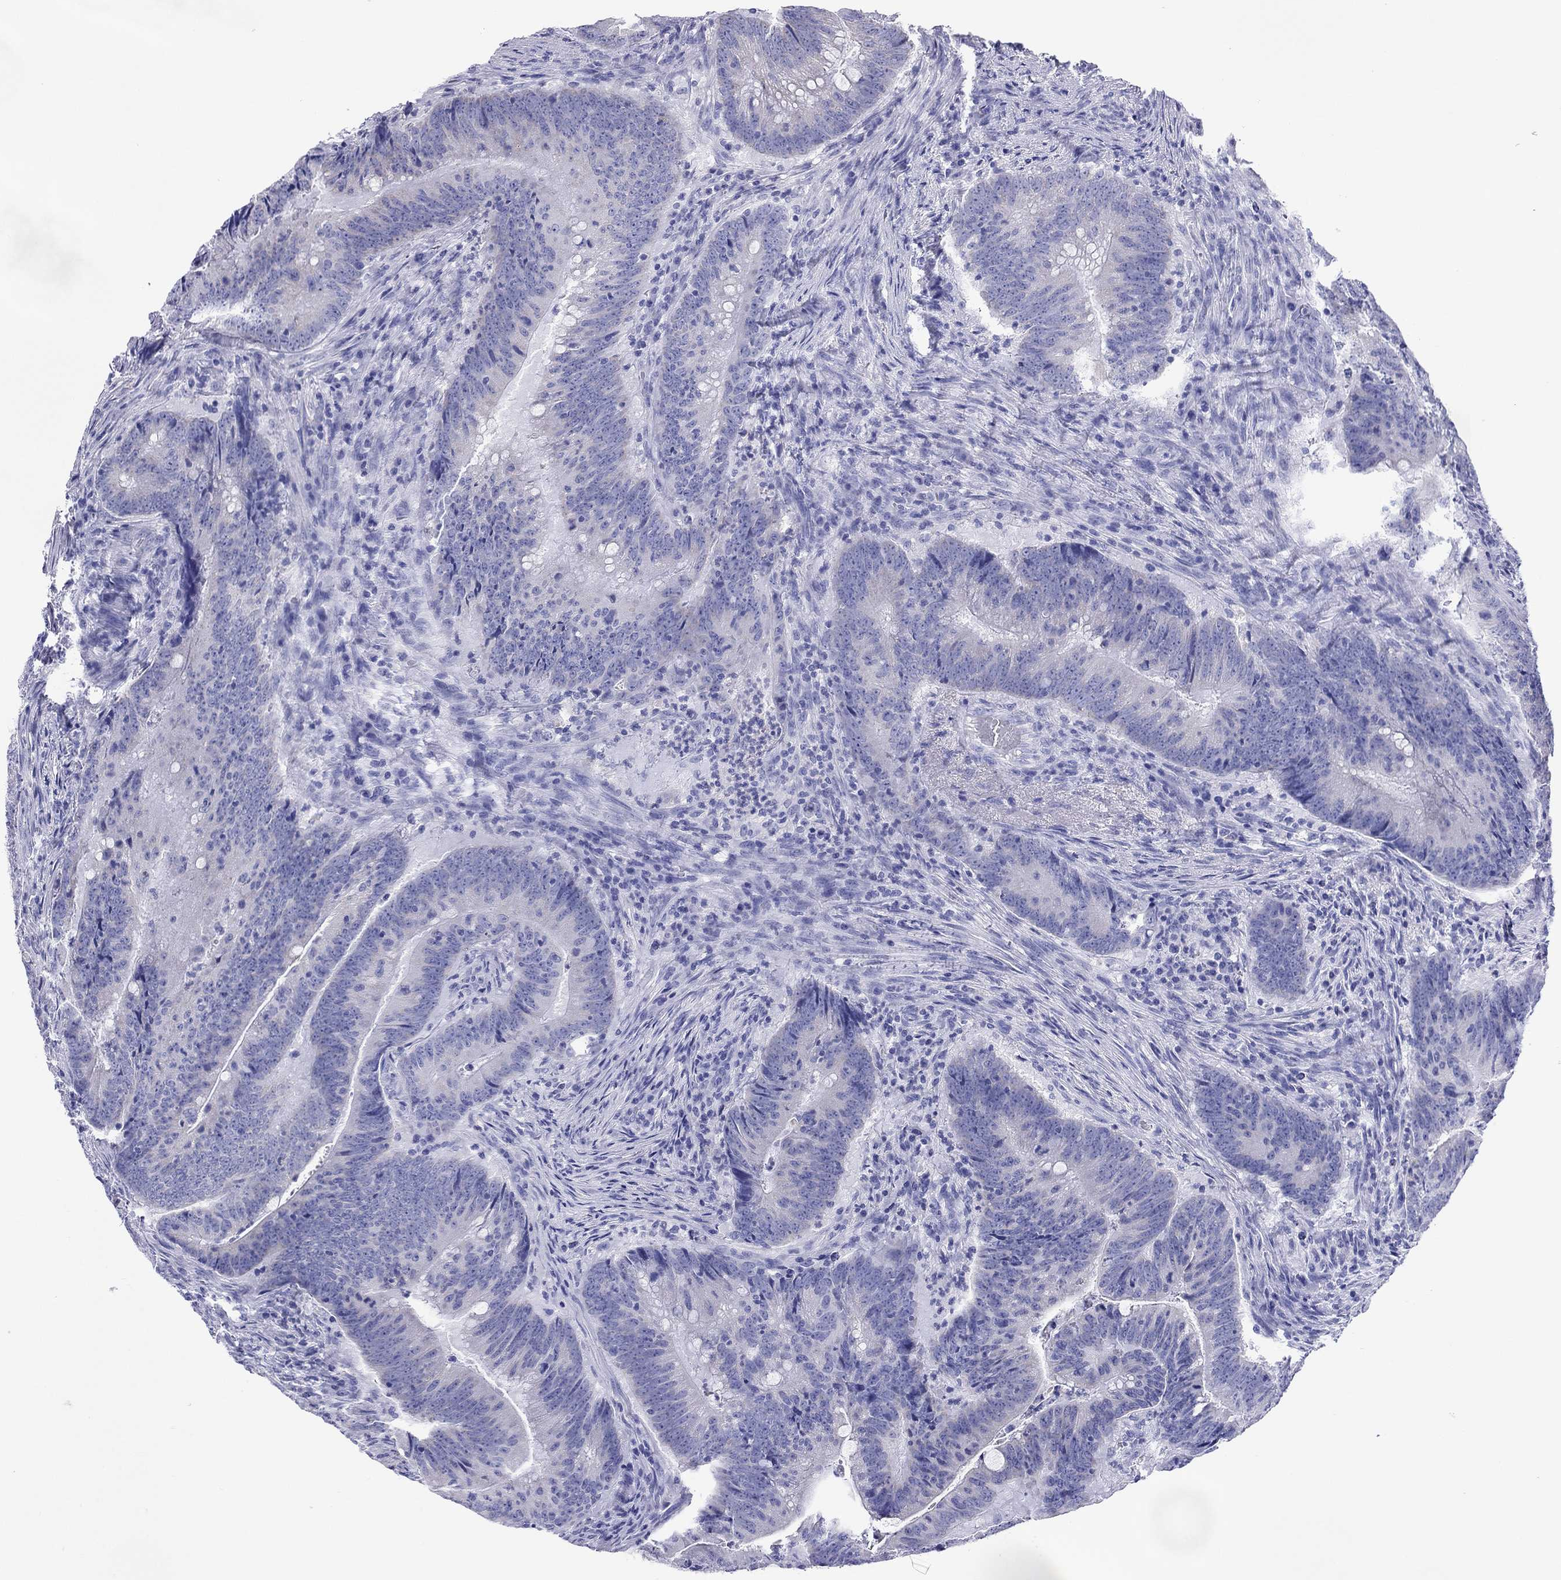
{"staining": {"intensity": "negative", "quantity": "none", "location": "none"}, "tissue": "colorectal cancer", "cell_type": "Tumor cells", "image_type": "cancer", "snomed": [{"axis": "morphology", "description": "Adenocarcinoma, NOS"}, {"axis": "topography", "description": "Colon"}], "caption": "Tumor cells show no significant protein staining in colorectal cancer (adenocarcinoma).", "gene": "DPY19L2", "patient": {"sex": "female", "age": 87}}